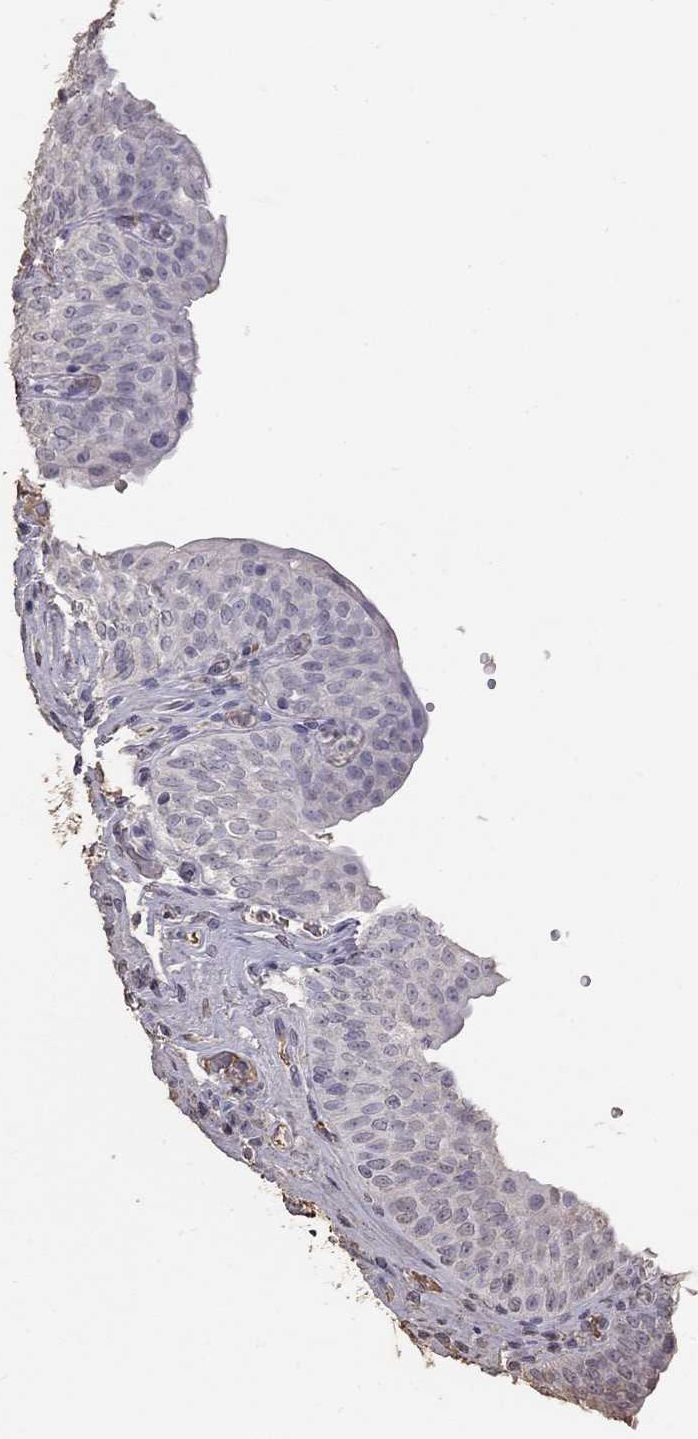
{"staining": {"intensity": "negative", "quantity": "none", "location": "none"}, "tissue": "urinary bladder", "cell_type": "Urothelial cells", "image_type": "normal", "snomed": [{"axis": "morphology", "description": "Normal tissue, NOS"}, {"axis": "topography", "description": "Urinary bladder"}], "caption": "DAB immunohistochemical staining of benign human urinary bladder exhibits no significant positivity in urothelial cells.", "gene": "SUN3", "patient": {"sex": "male", "age": 66}}